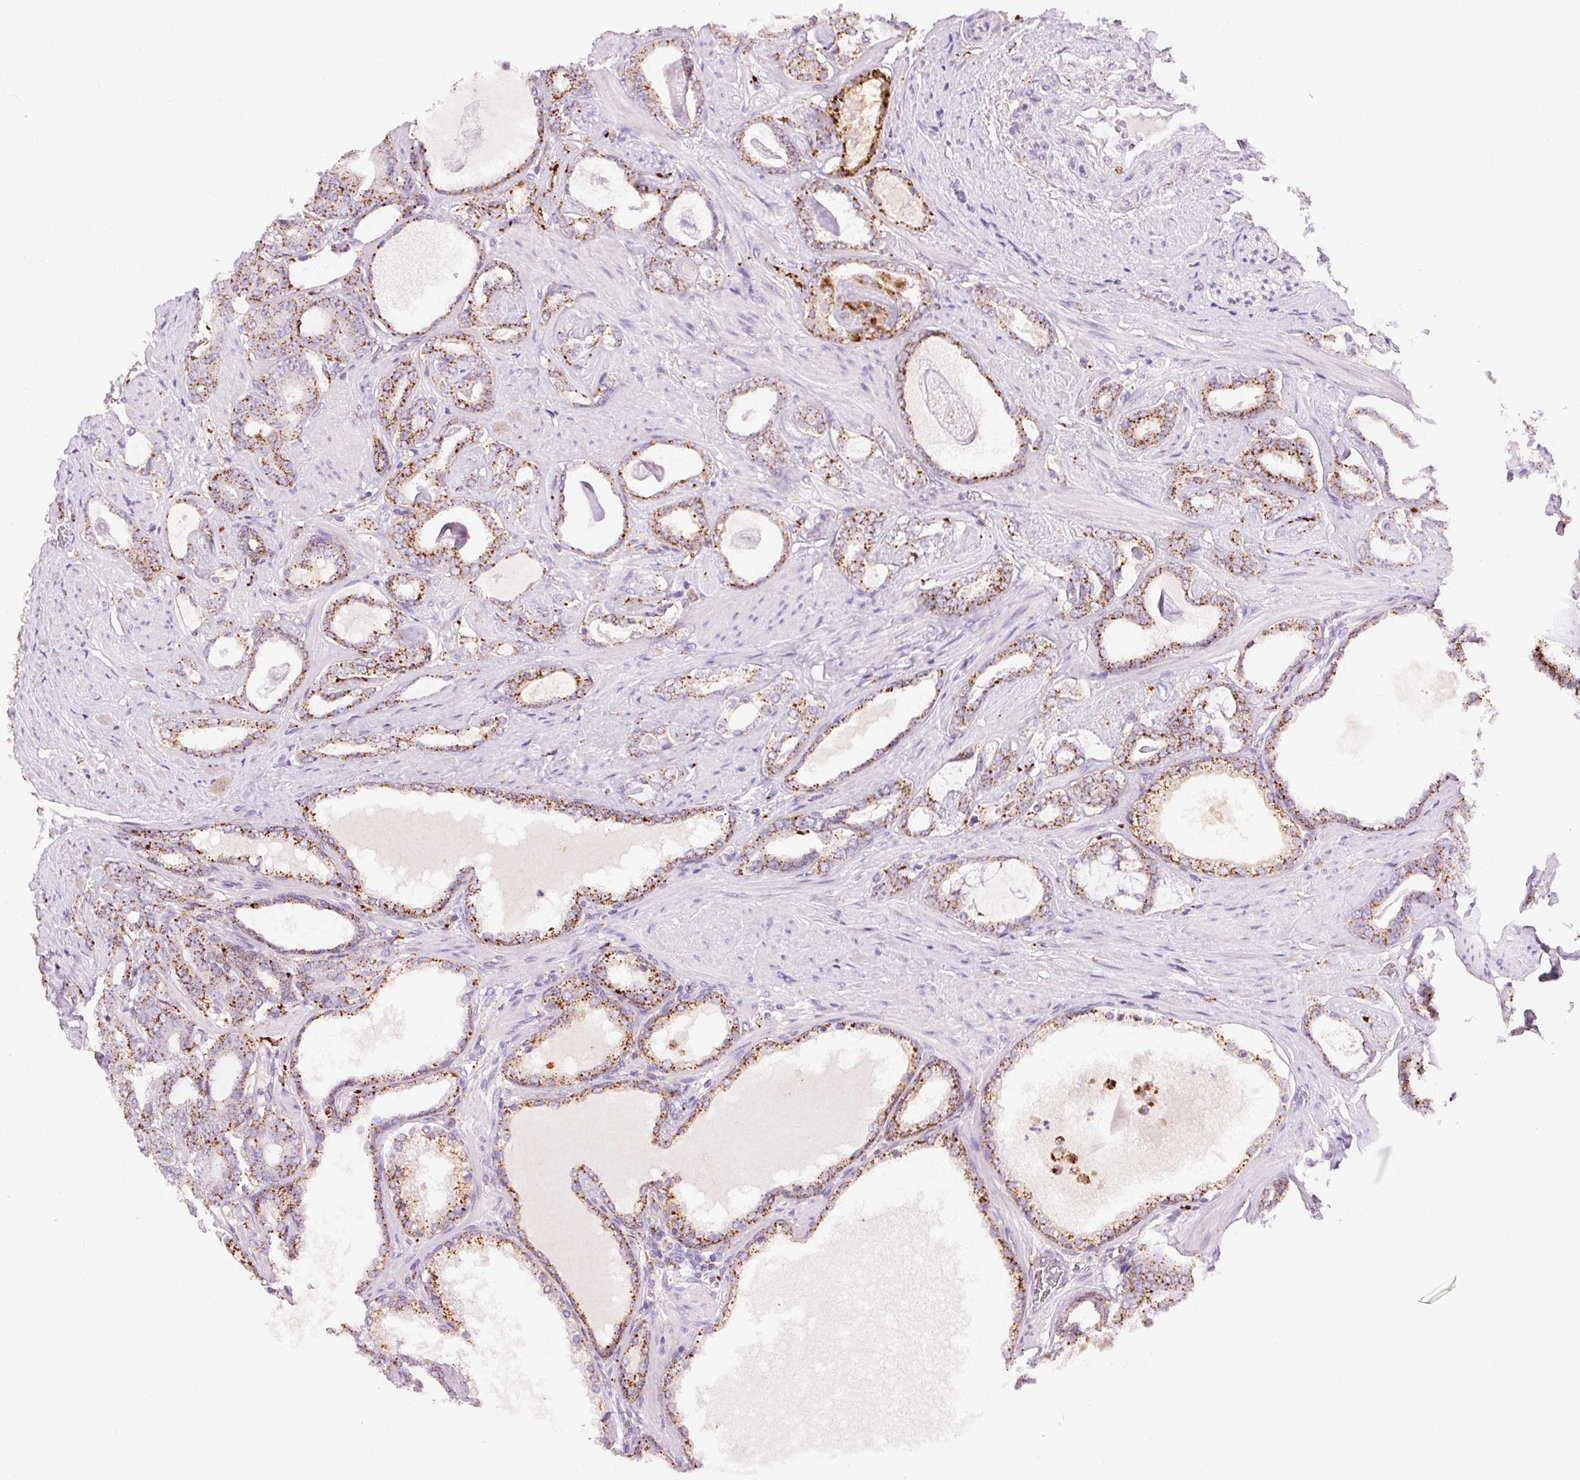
{"staining": {"intensity": "strong", "quantity": "25%-75%", "location": "cytoplasmic/membranous"}, "tissue": "prostate cancer", "cell_type": "Tumor cells", "image_type": "cancer", "snomed": [{"axis": "morphology", "description": "Adenocarcinoma, High grade"}, {"axis": "topography", "description": "Prostate"}], "caption": "The photomicrograph exhibits a brown stain indicating the presence of a protein in the cytoplasmic/membranous of tumor cells in prostate cancer. (Brightfield microscopy of DAB IHC at high magnification).", "gene": "SCPEP1", "patient": {"sex": "male", "age": 63}}